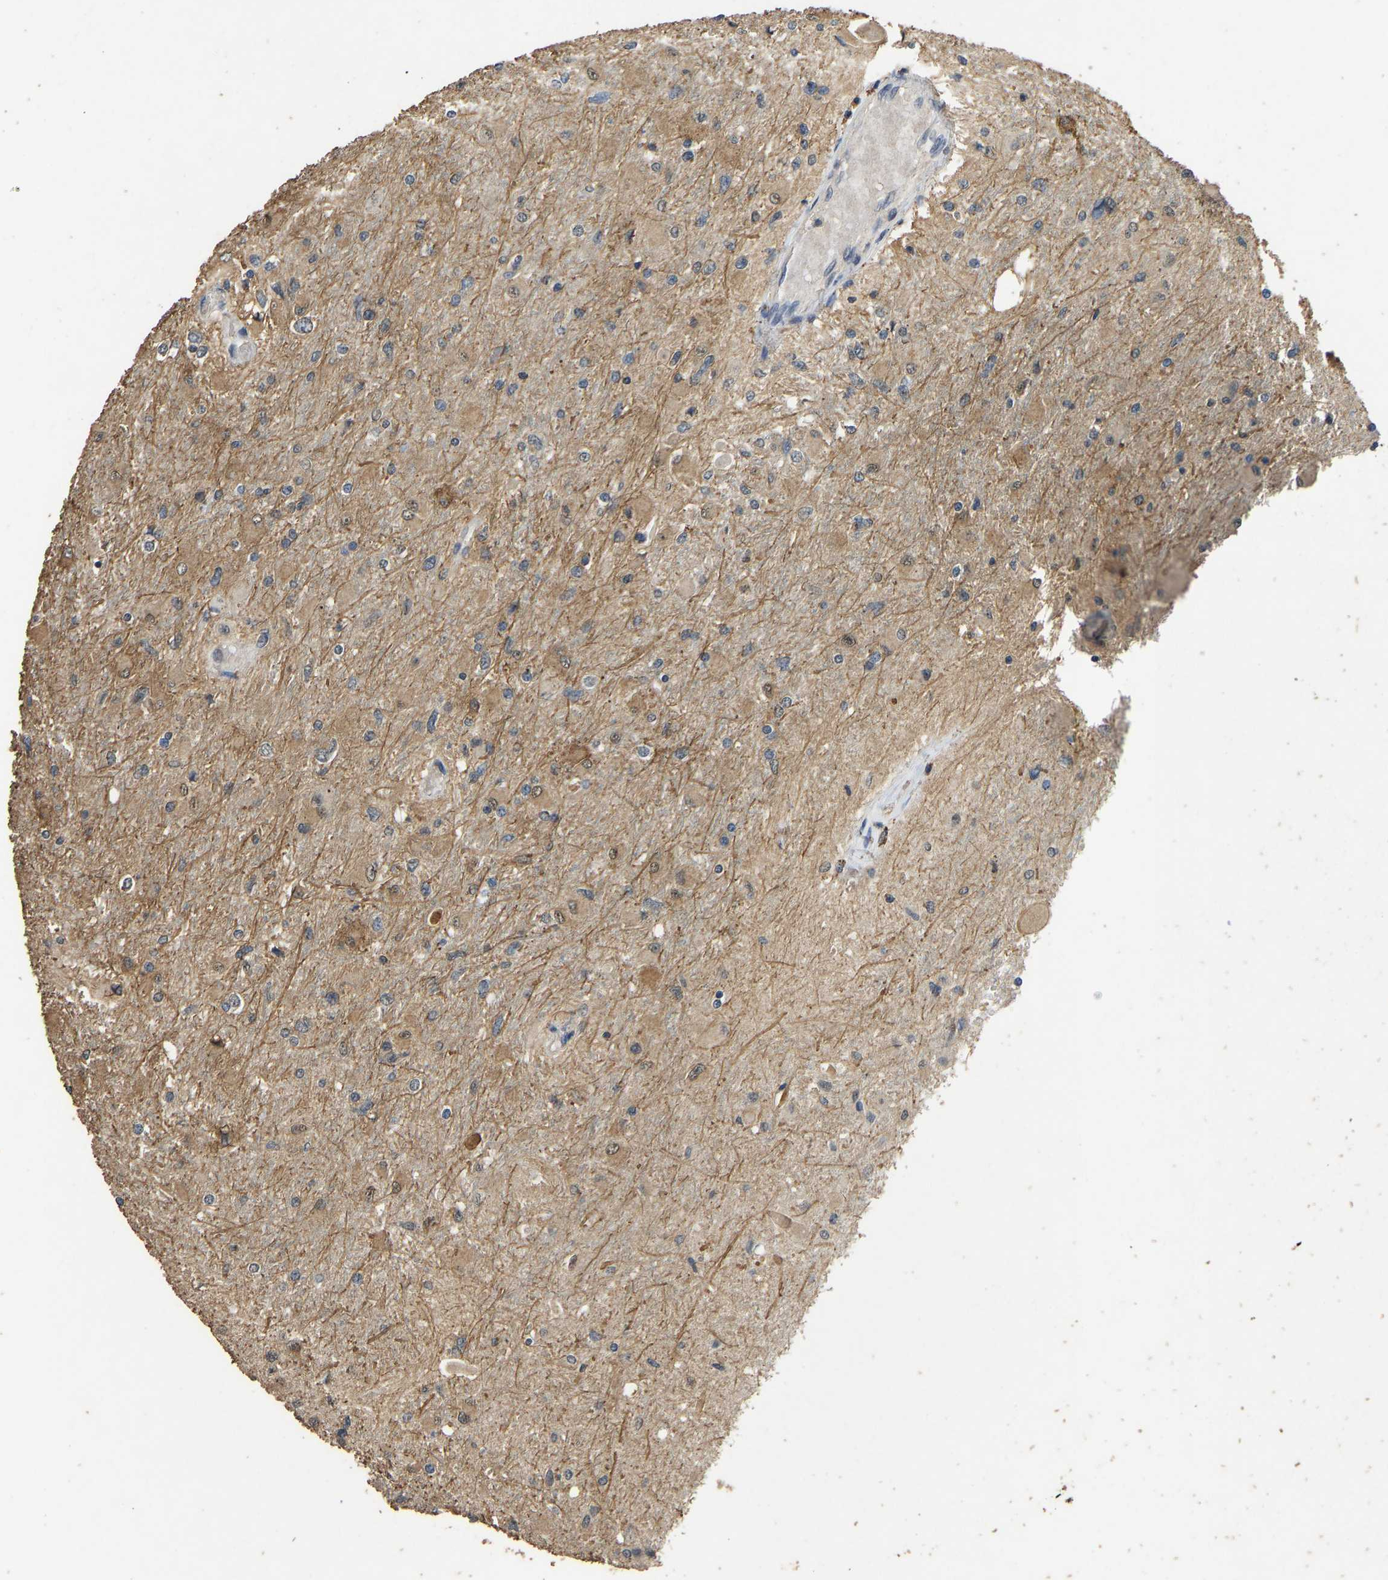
{"staining": {"intensity": "moderate", "quantity": "<25%", "location": "cytoplasmic/membranous"}, "tissue": "glioma", "cell_type": "Tumor cells", "image_type": "cancer", "snomed": [{"axis": "morphology", "description": "Glioma, malignant, High grade"}, {"axis": "topography", "description": "Cerebral cortex"}], "caption": "Moderate cytoplasmic/membranous protein staining is seen in about <25% of tumor cells in glioma.", "gene": "CIDEC", "patient": {"sex": "female", "age": 36}}